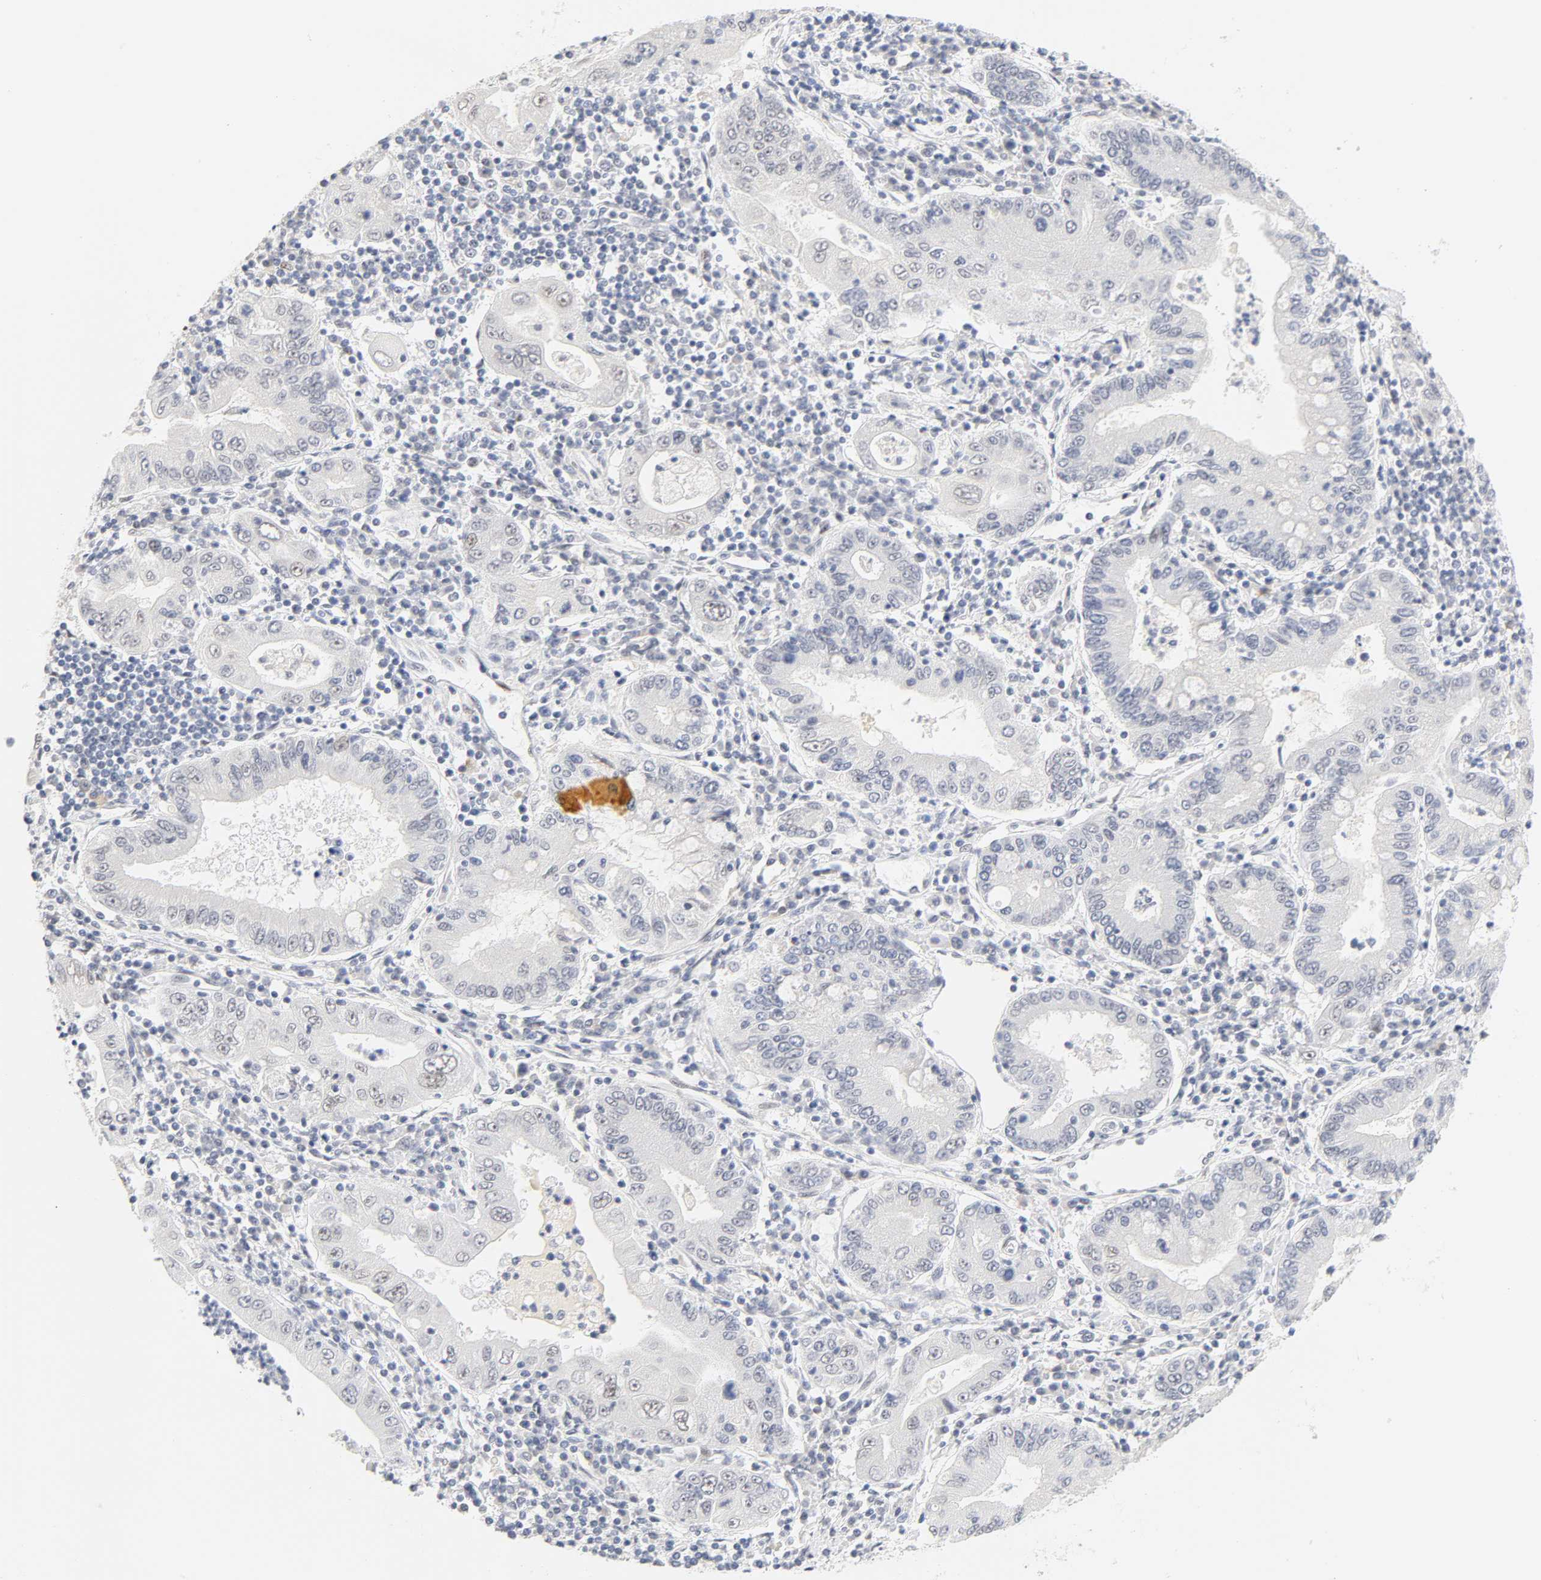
{"staining": {"intensity": "negative", "quantity": "none", "location": "none"}, "tissue": "stomach cancer", "cell_type": "Tumor cells", "image_type": "cancer", "snomed": [{"axis": "morphology", "description": "Normal tissue, NOS"}, {"axis": "morphology", "description": "Adenocarcinoma, NOS"}, {"axis": "topography", "description": "Esophagus"}, {"axis": "topography", "description": "Stomach, upper"}, {"axis": "topography", "description": "Peripheral nerve tissue"}], "caption": "The photomicrograph shows no significant expression in tumor cells of stomach adenocarcinoma.", "gene": "MNAT1", "patient": {"sex": "male", "age": 62}}